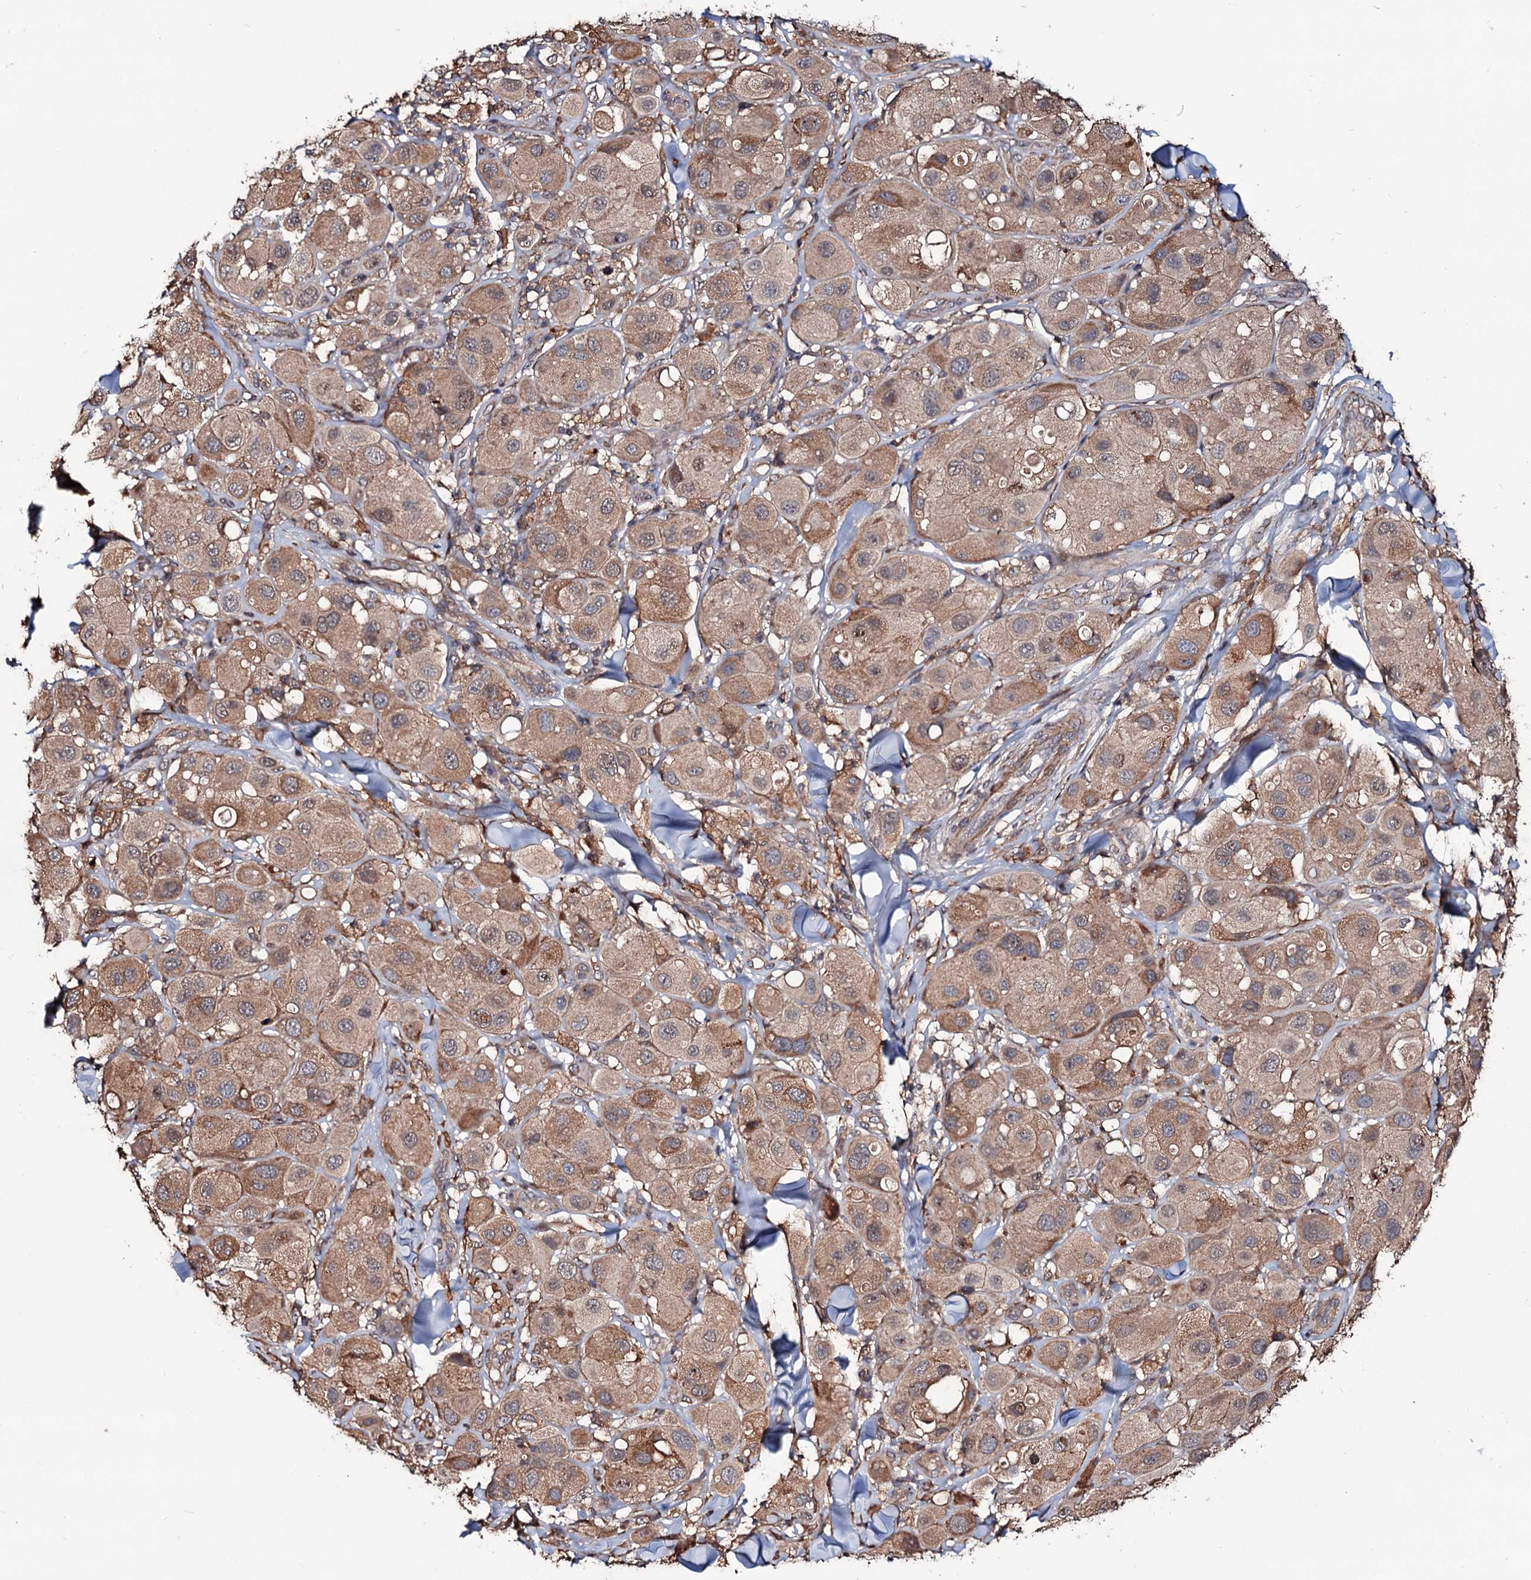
{"staining": {"intensity": "moderate", "quantity": ">75%", "location": "cytoplasmic/membranous,nuclear"}, "tissue": "melanoma", "cell_type": "Tumor cells", "image_type": "cancer", "snomed": [{"axis": "morphology", "description": "Malignant melanoma, Metastatic site"}, {"axis": "topography", "description": "Skin"}], "caption": "The photomicrograph exhibits a brown stain indicating the presence of a protein in the cytoplasmic/membranous and nuclear of tumor cells in malignant melanoma (metastatic site). Using DAB (3,3'-diaminobenzidine) (brown) and hematoxylin (blue) stains, captured at high magnification using brightfield microscopy.", "gene": "GRIP1", "patient": {"sex": "male", "age": 41}}